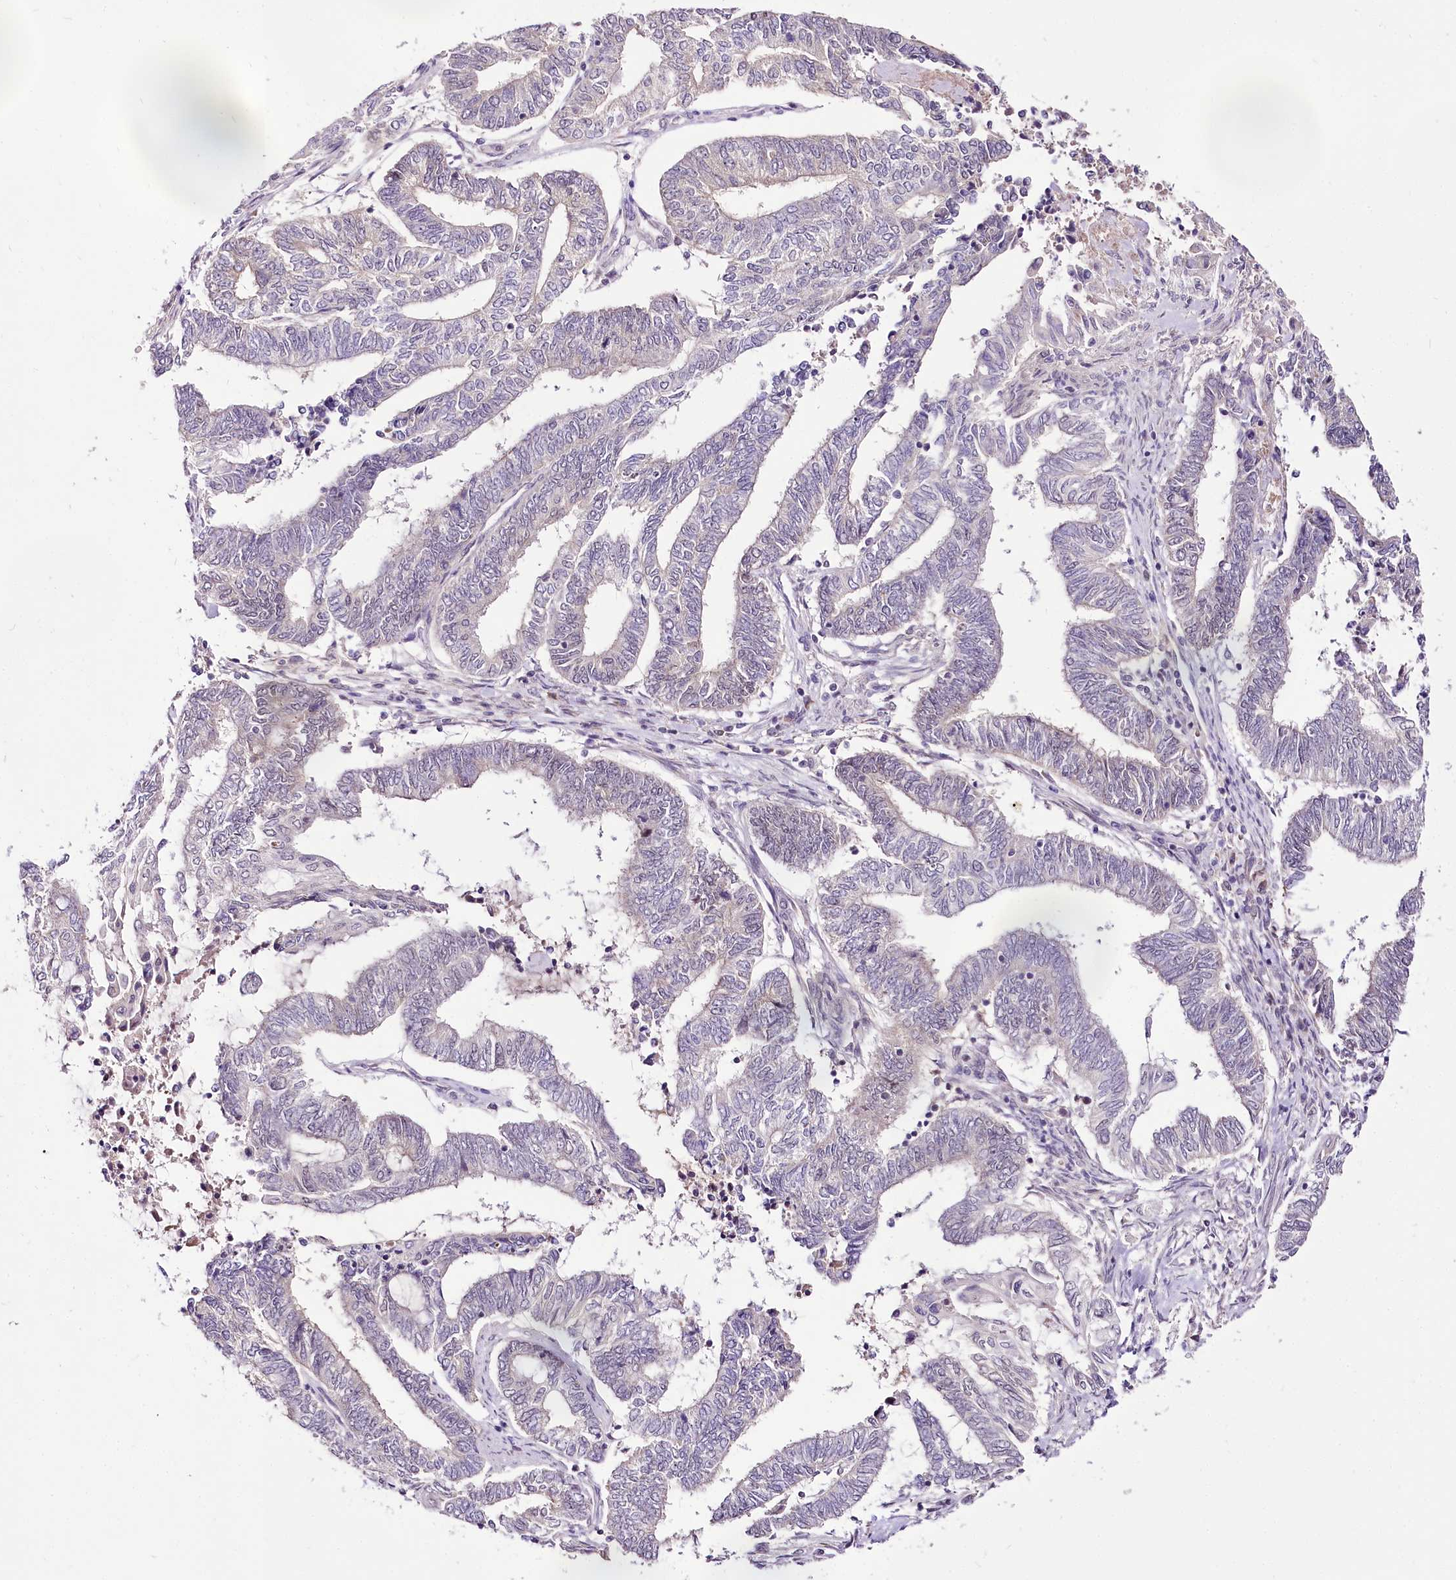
{"staining": {"intensity": "negative", "quantity": "none", "location": "none"}, "tissue": "endometrial cancer", "cell_type": "Tumor cells", "image_type": "cancer", "snomed": [{"axis": "morphology", "description": "Adenocarcinoma, NOS"}, {"axis": "topography", "description": "Uterus"}, {"axis": "topography", "description": "Endometrium"}], "caption": "A photomicrograph of adenocarcinoma (endometrial) stained for a protein shows no brown staining in tumor cells.", "gene": "POLA2", "patient": {"sex": "female", "age": 70}}